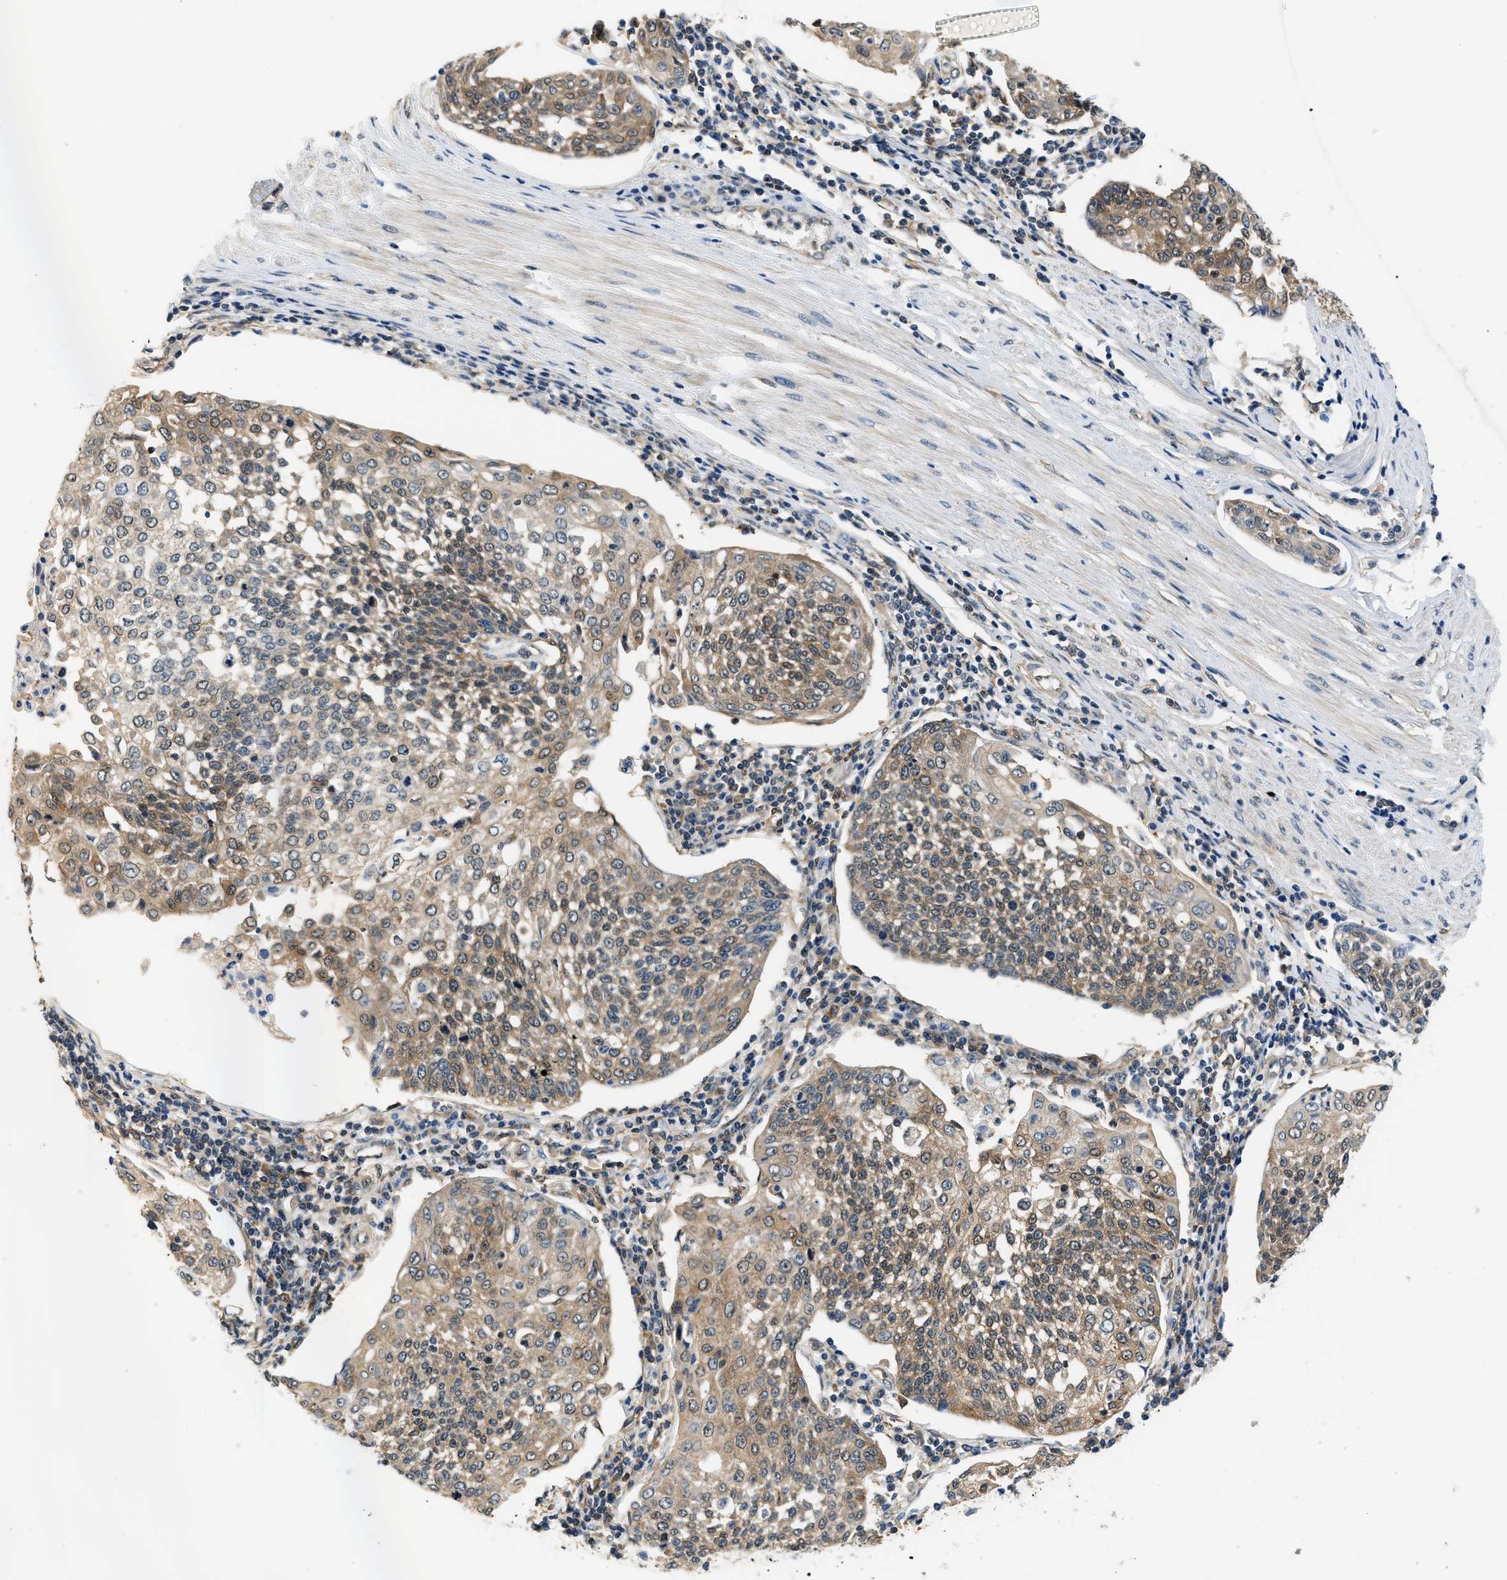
{"staining": {"intensity": "moderate", "quantity": ">75%", "location": "cytoplasmic/membranous"}, "tissue": "cervical cancer", "cell_type": "Tumor cells", "image_type": "cancer", "snomed": [{"axis": "morphology", "description": "Squamous cell carcinoma, NOS"}, {"axis": "topography", "description": "Cervix"}], "caption": "Human cervical squamous cell carcinoma stained with a protein marker exhibits moderate staining in tumor cells.", "gene": "EIF4EBP2", "patient": {"sex": "female", "age": 34}}